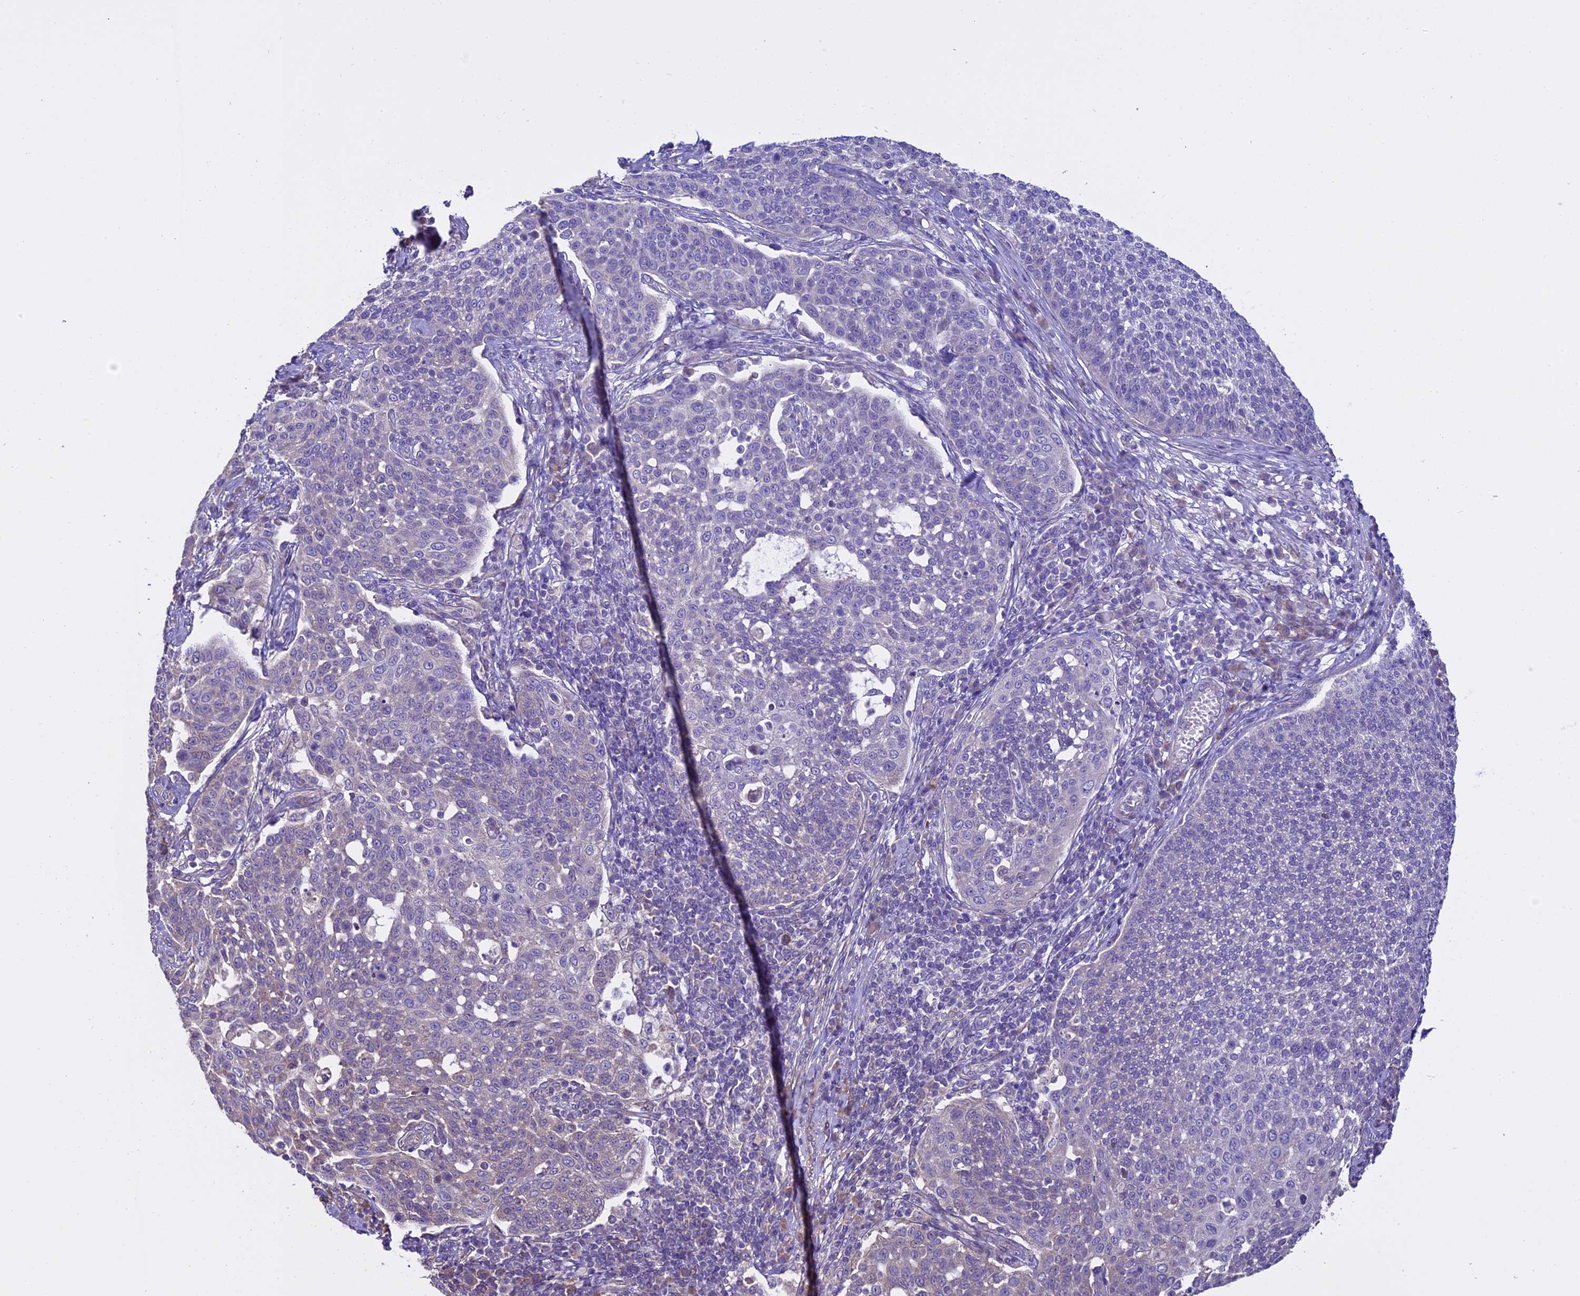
{"staining": {"intensity": "negative", "quantity": "none", "location": "none"}, "tissue": "cervical cancer", "cell_type": "Tumor cells", "image_type": "cancer", "snomed": [{"axis": "morphology", "description": "Squamous cell carcinoma, NOS"}, {"axis": "topography", "description": "Cervix"}], "caption": "Immunohistochemistry photomicrograph of neoplastic tissue: cervical squamous cell carcinoma stained with DAB (3,3'-diaminobenzidine) displays no significant protein expression in tumor cells.", "gene": "SPIRE1", "patient": {"sex": "female", "age": 34}}